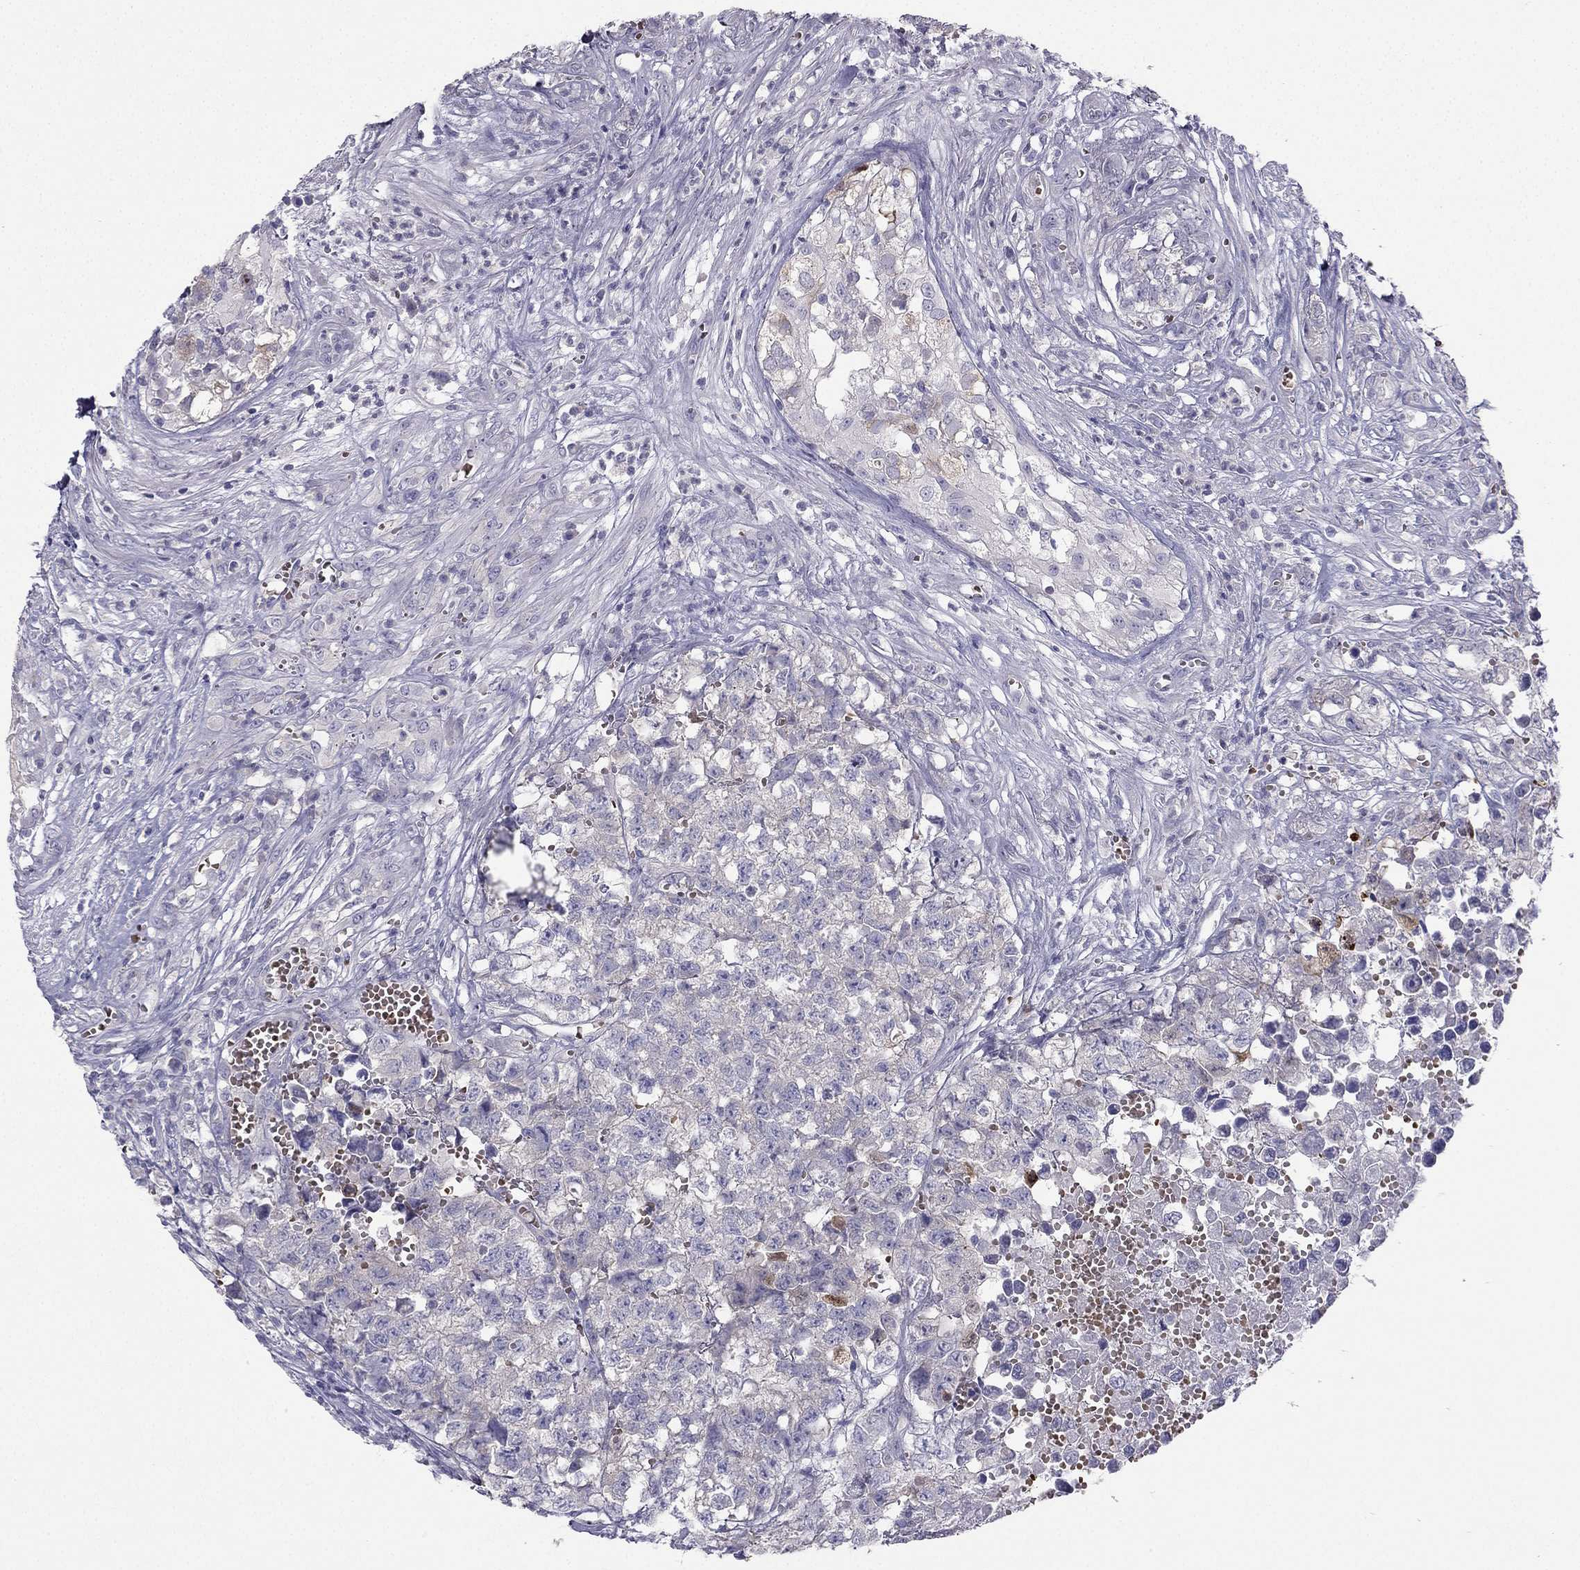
{"staining": {"intensity": "weak", "quantity": "<25%", "location": "nuclear"}, "tissue": "testis cancer", "cell_type": "Tumor cells", "image_type": "cancer", "snomed": [{"axis": "morphology", "description": "Seminoma, NOS"}, {"axis": "morphology", "description": "Carcinoma, Embryonal, NOS"}, {"axis": "topography", "description": "Testis"}], "caption": "Embryonal carcinoma (testis) was stained to show a protein in brown. There is no significant positivity in tumor cells.", "gene": "RSPH14", "patient": {"sex": "male", "age": 22}}